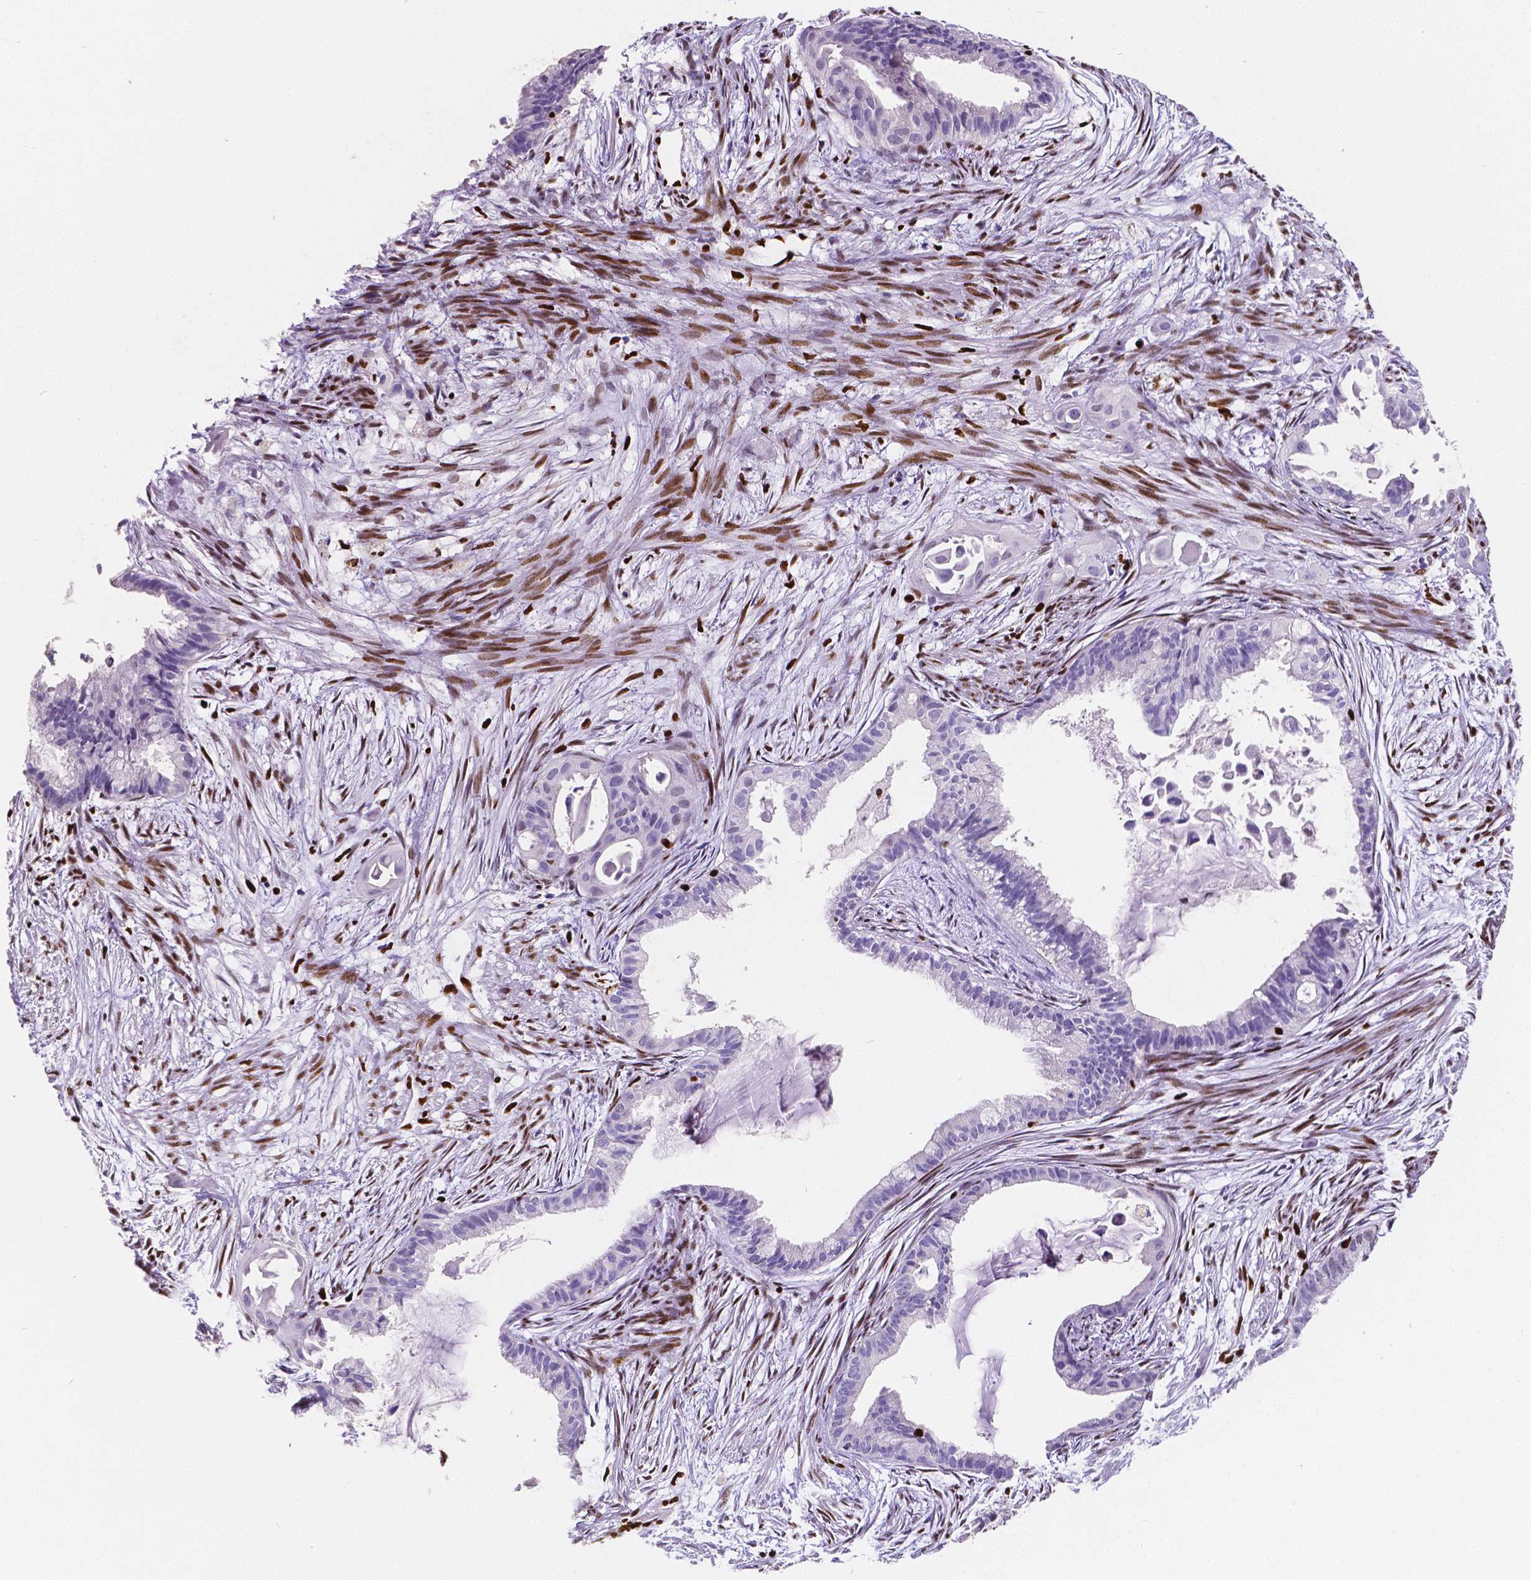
{"staining": {"intensity": "negative", "quantity": "none", "location": "none"}, "tissue": "endometrial cancer", "cell_type": "Tumor cells", "image_type": "cancer", "snomed": [{"axis": "morphology", "description": "Adenocarcinoma, NOS"}, {"axis": "topography", "description": "Endometrium"}], "caption": "Human adenocarcinoma (endometrial) stained for a protein using immunohistochemistry (IHC) displays no expression in tumor cells.", "gene": "MEF2C", "patient": {"sex": "female", "age": 86}}